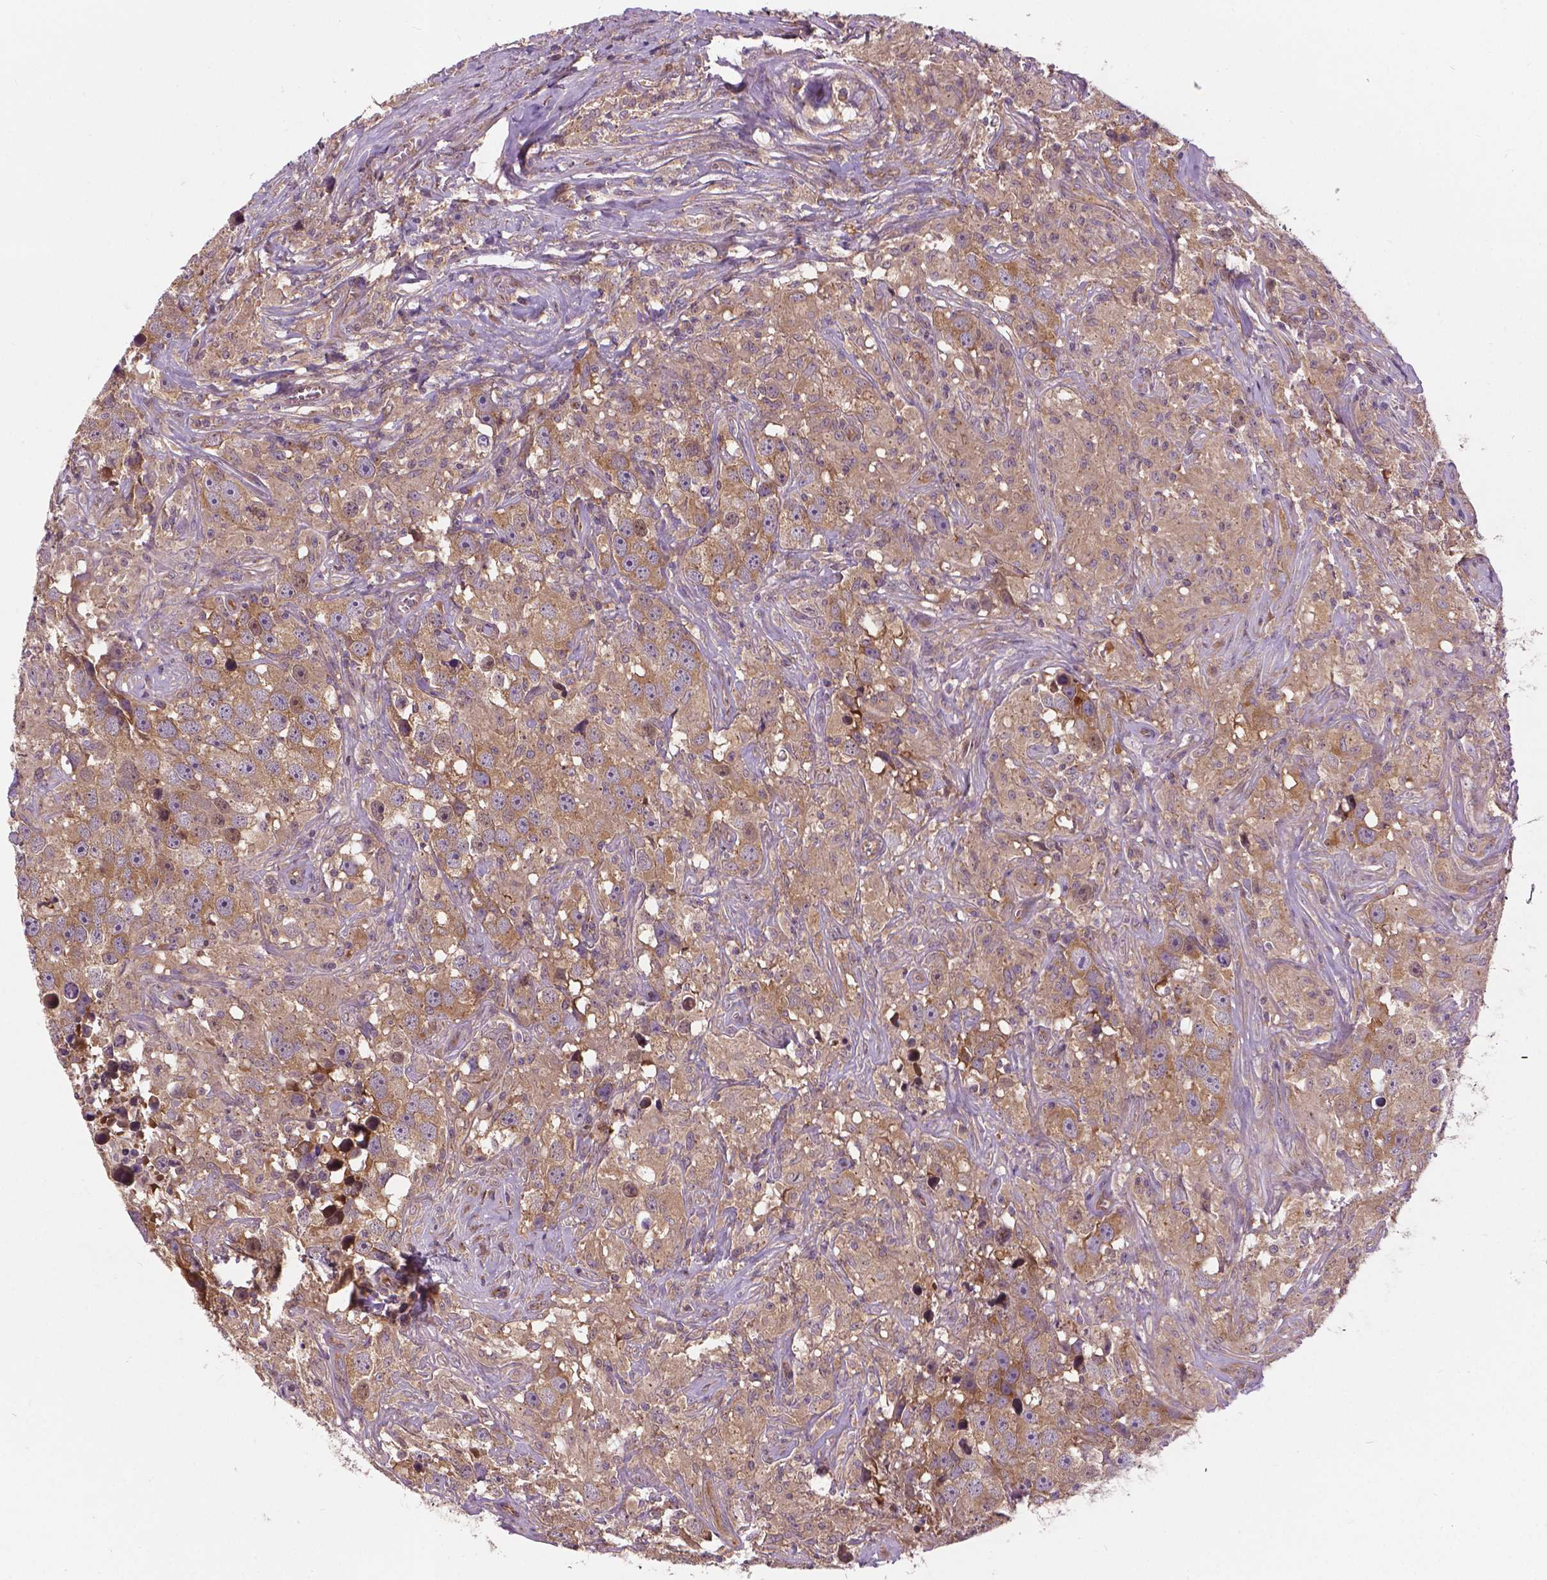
{"staining": {"intensity": "weak", "quantity": ">75%", "location": "cytoplasmic/membranous"}, "tissue": "testis cancer", "cell_type": "Tumor cells", "image_type": "cancer", "snomed": [{"axis": "morphology", "description": "Seminoma, NOS"}, {"axis": "topography", "description": "Testis"}], "caption": "Human testis seminoma stained with a protein marker shows weak staining in tumor cells.", "gene": "MZT1", "patient": {"sex": "male", "age": 49}}